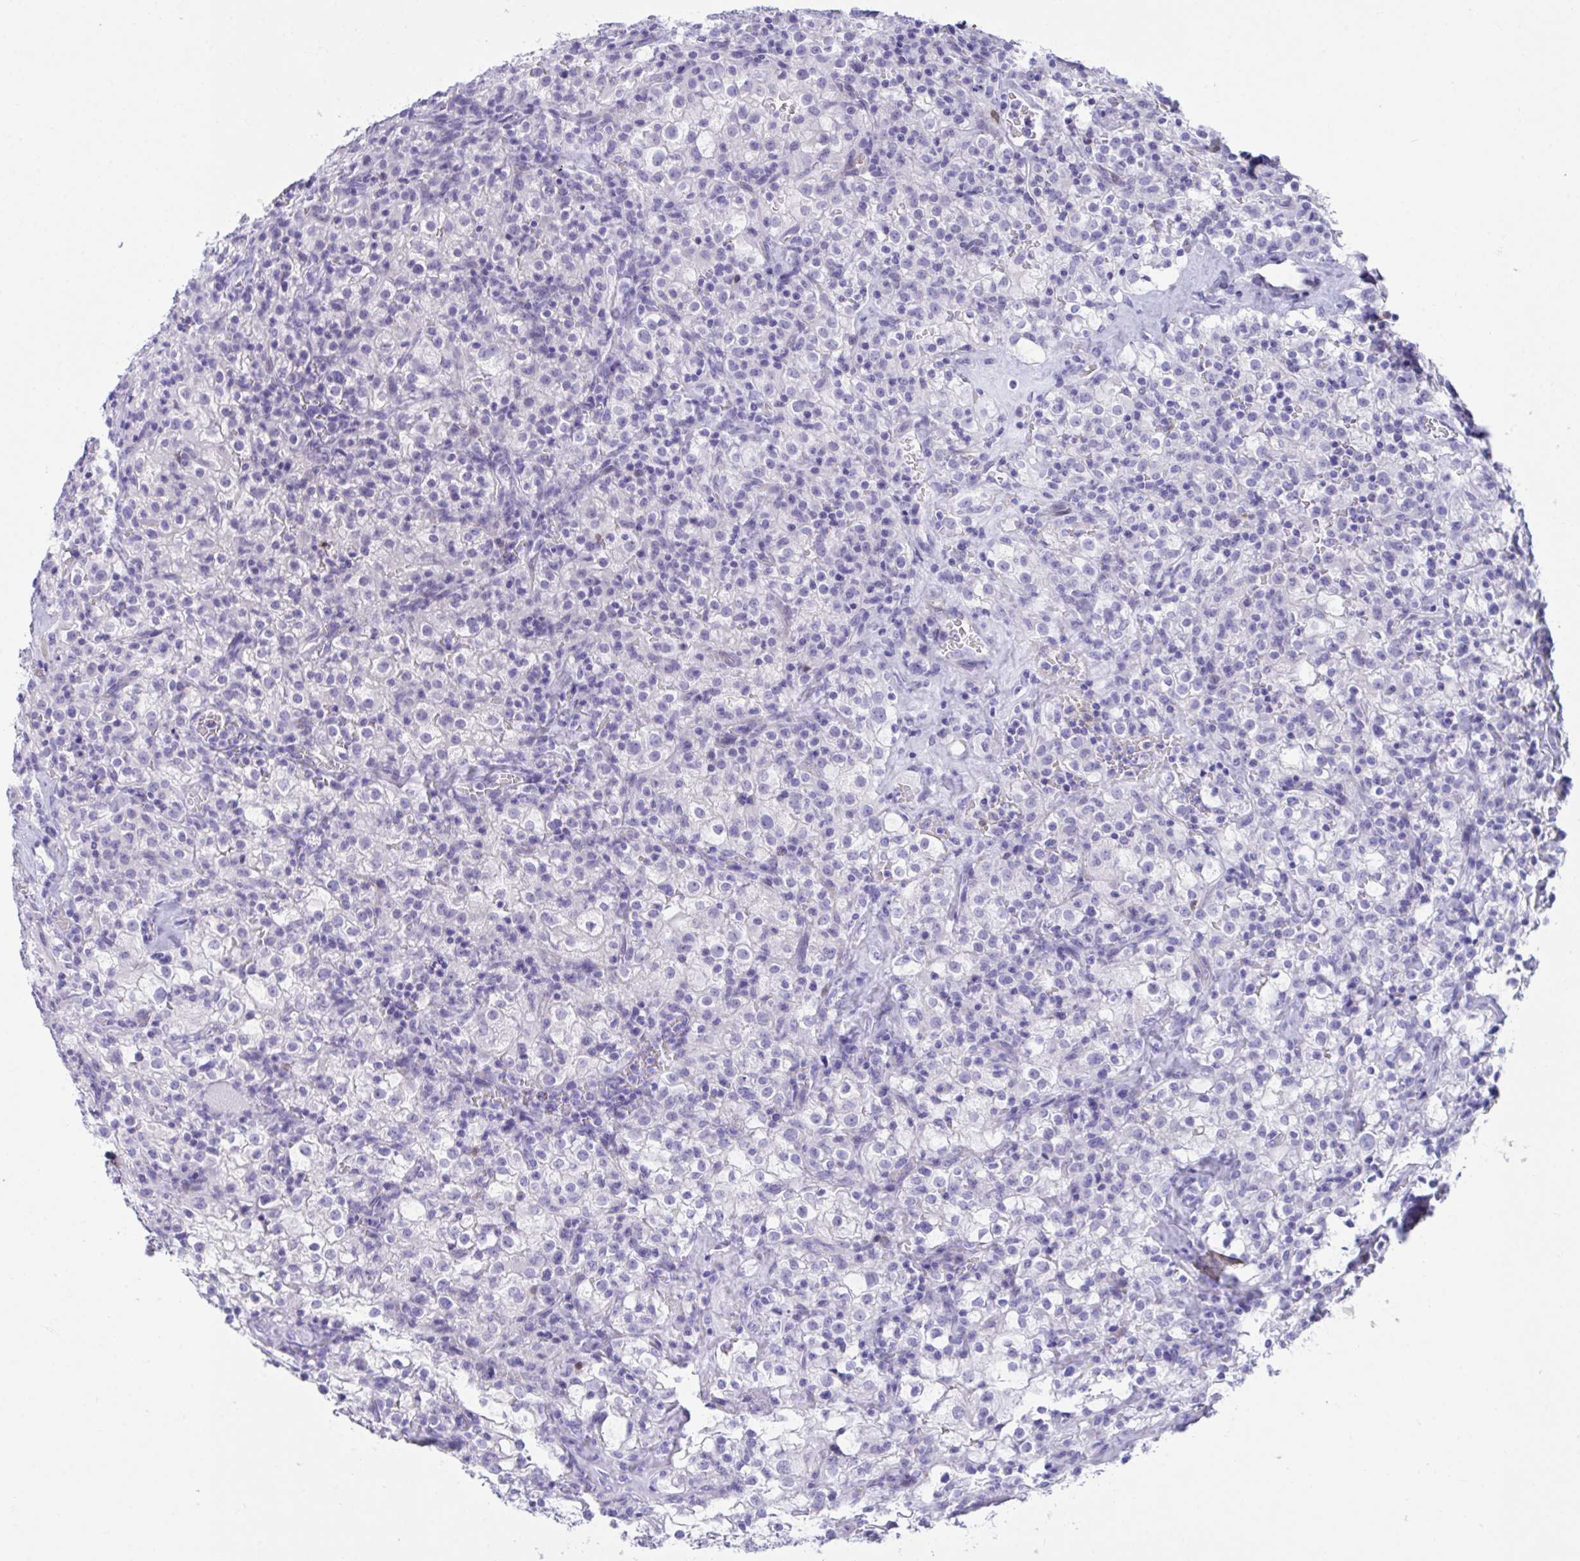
{"staining": {"intensity": "negative", "quantity": "none", "location": "none"}, "tissue": "renal cancer", "cell_type": "Tumor cells", "image_type": "cancer", "snomed": [{"axis": "morphology", "description": "Adenocarcinoma, NOS"}, {"axis": "topography", "description": "Kidney"}], "caption": "Immunohistochemistry image of renal cancer (adenocarcinoma) stained for a protein (brown), which displays no staining in tumor cells.", "gene": "PGM2L1", "patient": {"sex": "female", "age": 74}}